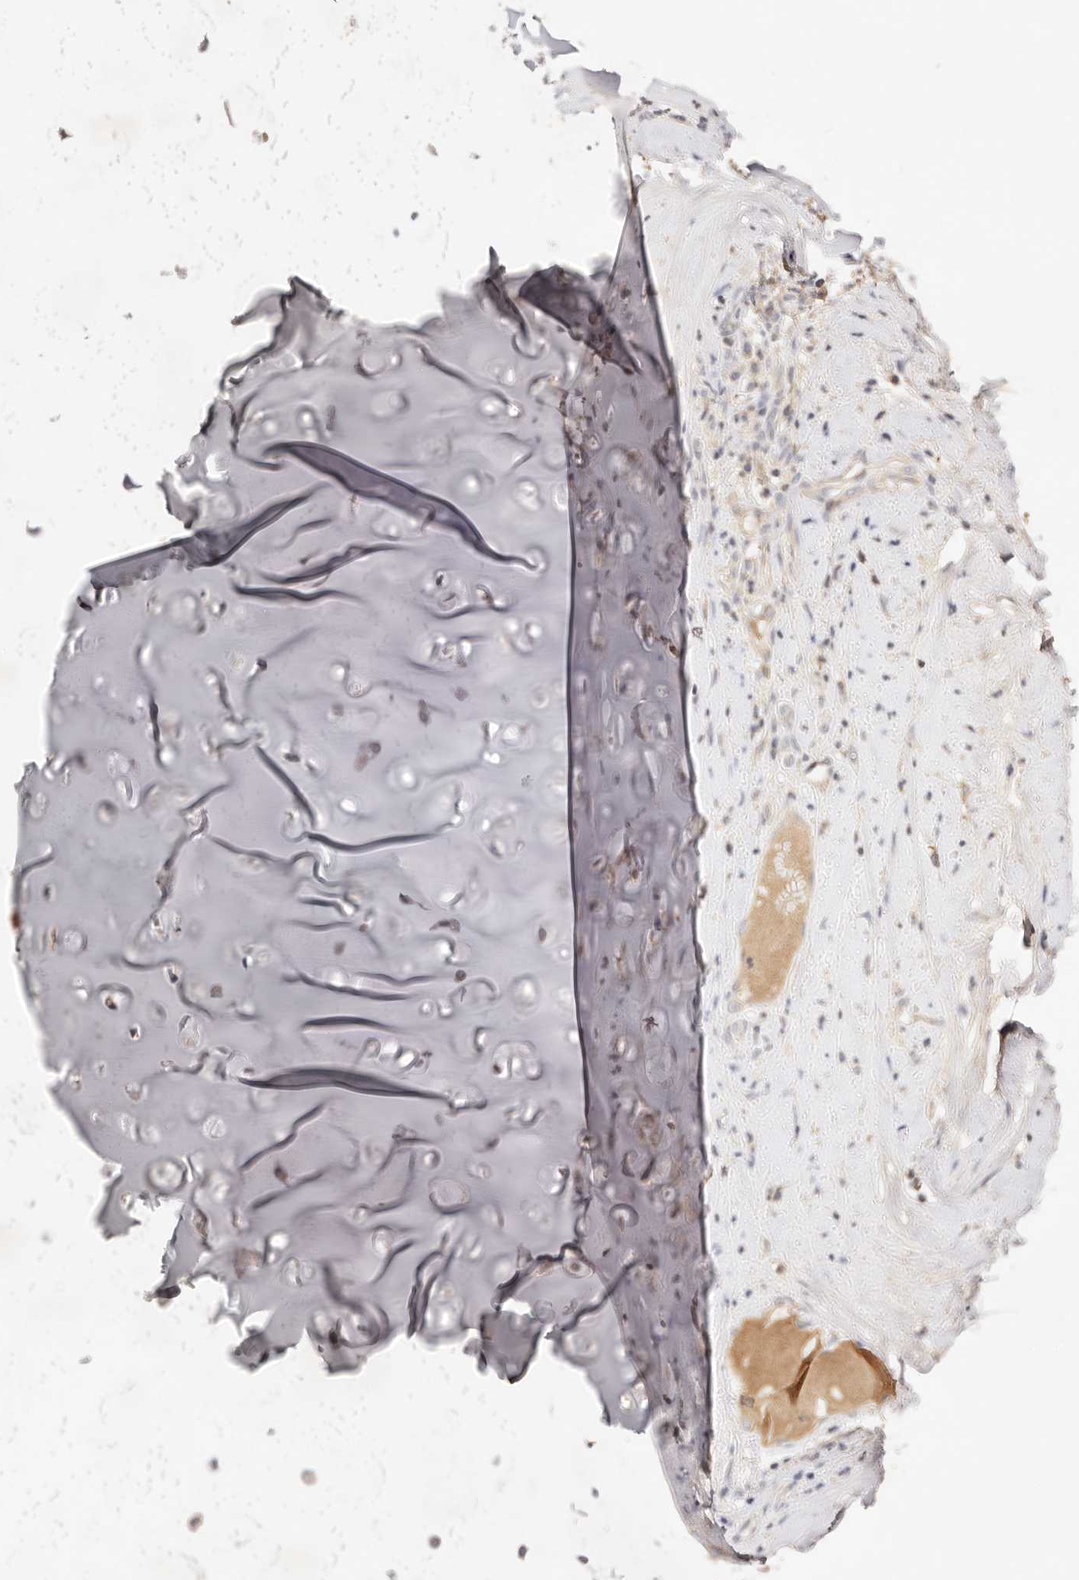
{"staining": {"intensity": "weak", "quantity": ">75%", "location": "cytoplasmic/membranous"}, "tissue": "adipose tissue", "cell_type": "Adipocytes", "image_type": "normal", "snomed": [{"axis": "morphology", "description": "Normal tissue, NOS"}, {"axis": "morphology", "description": "Basal cell carcinoma"}, {"axis": "topography", "description": "Cartilage tissue"}, {"axis": "topography", "description": "Nasopharynx"}, {"axis": "topography", "description": "Oral tissue"}], "caption": "Benign adipose tissue exhibits weak cytoplasmic/membranous expression in approximately >75% of adipocytes, visualized by immunohistochemistry. (brown staining indicates protein expression, while blue staining denotes nuclei).", "gene": "CXADR", "patient": {"sex": "female", "age": 77}}